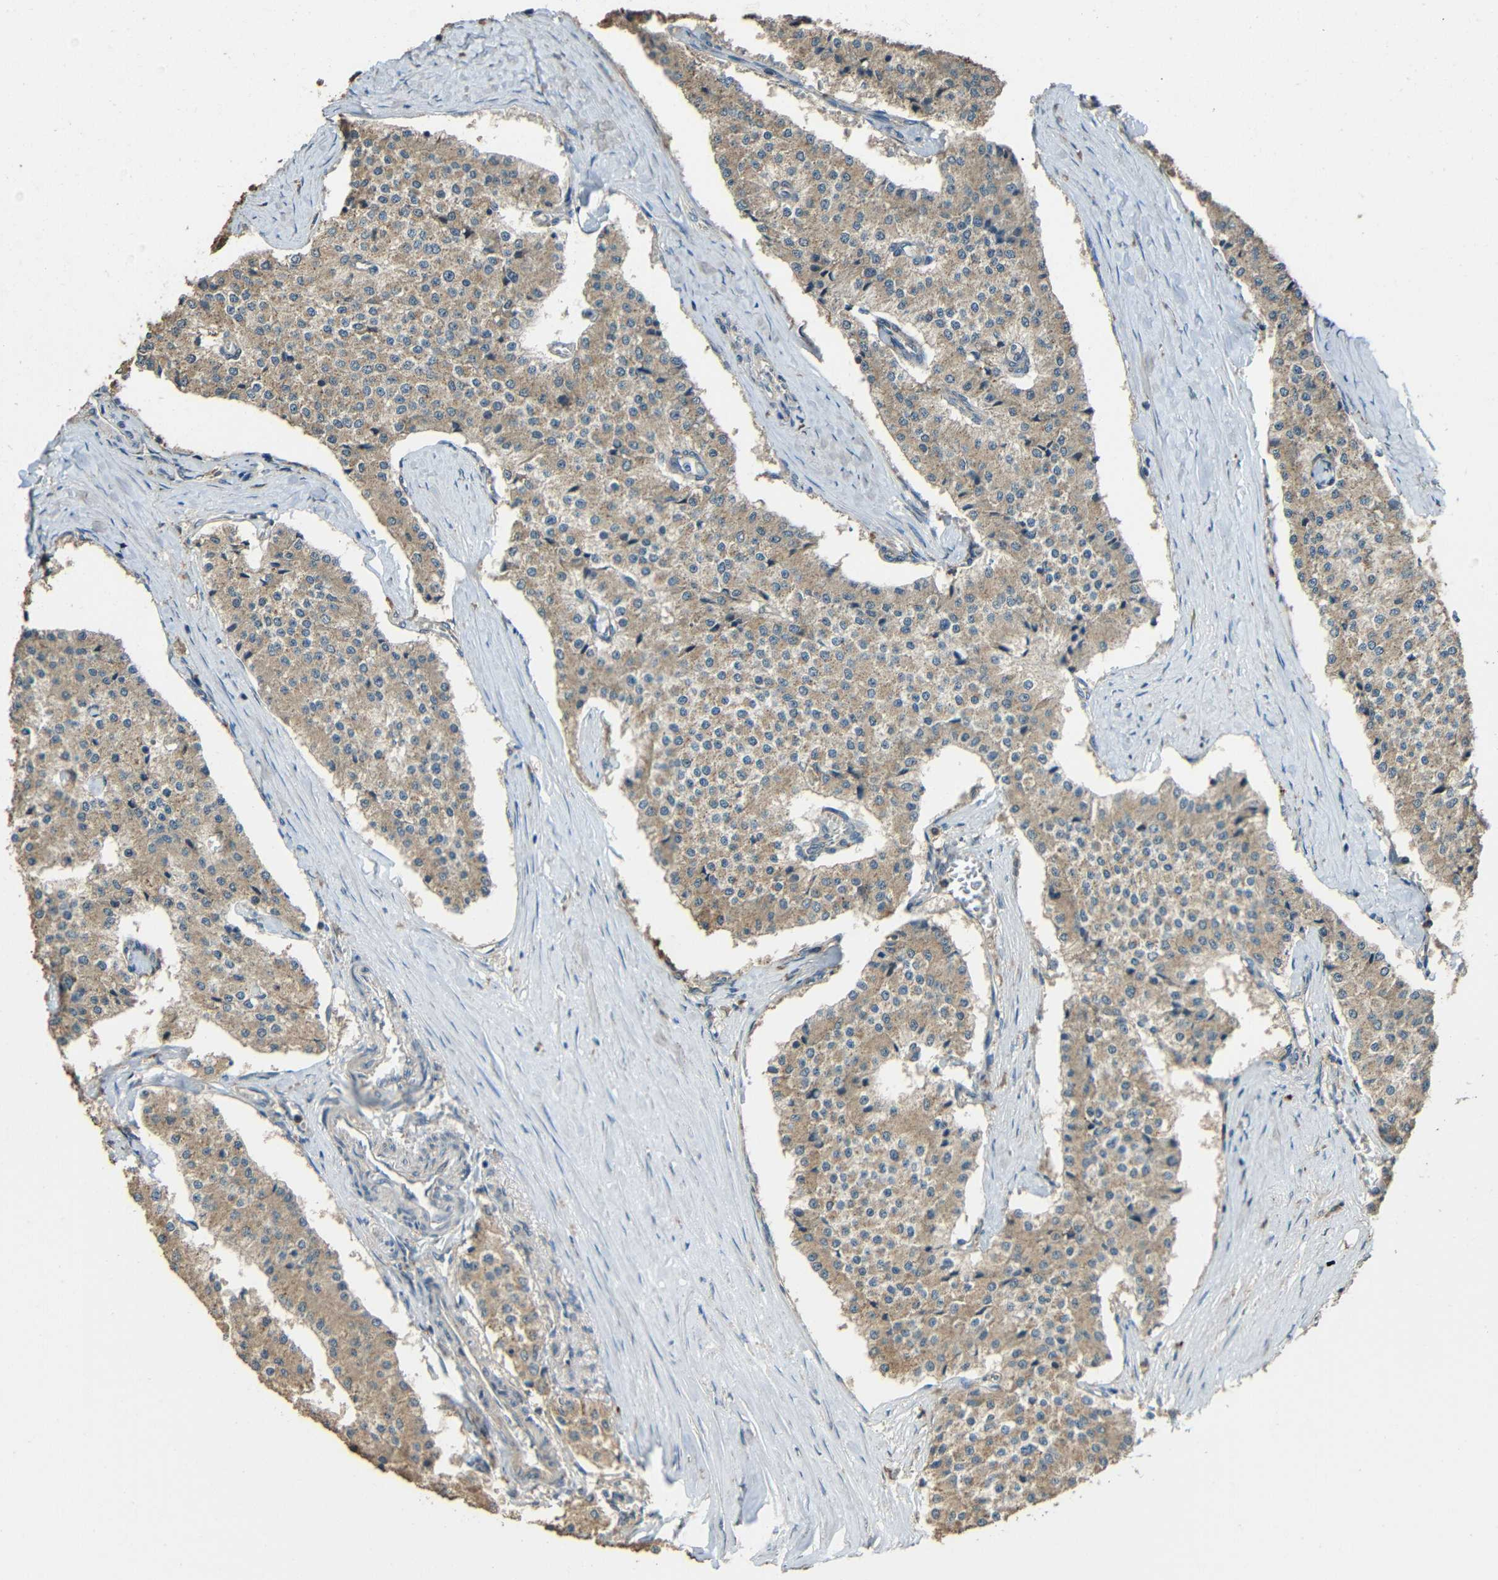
{"staining": {"intensity": "moderate", "quantity": ">75%", "location": "cytoplasmic/membranous"}, "tissue": "carcinoid", "cell_type": "Tumor cells", "image_type": "cancer", "snomed": [{"axis": "morphology", "description": "Carcinoid, malignant, NOS"}, {"axis": "topography", "description": "Colon"}], "caption": "An image showing moderate cytoplasmic/membranous expression in approximately >75% of tumor cells in carcinoid (malignant), as visualized by brown immunohistochemical staining.", "gene": "ACACA", "patient": {"sex": "female", "age": 52}}